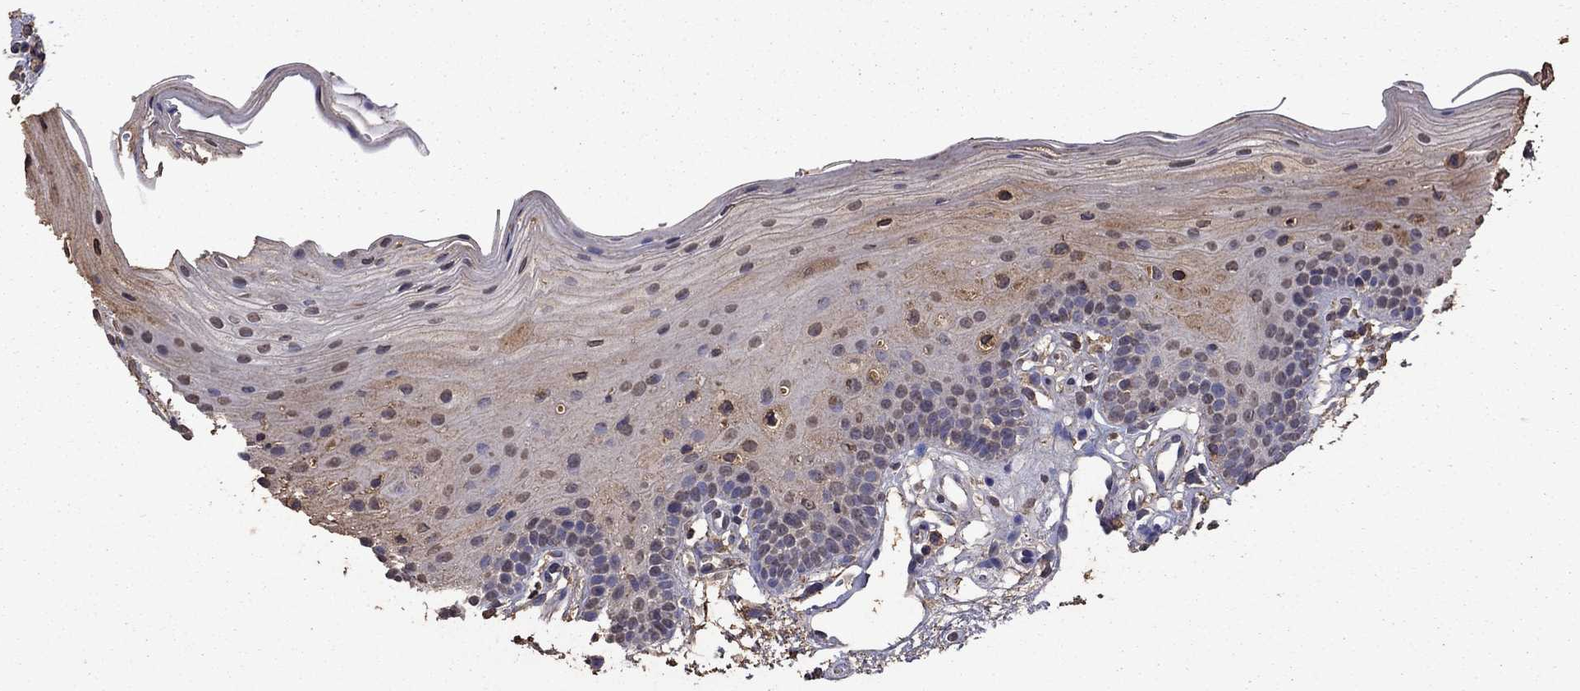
{"staining": {"intensity": "weak", "quantity": "<25%", "location": "nuclear"}, "tissue": "oral mucosa", "cell_type": "Squamous epithelial cells", "image_type": "normal", "snomed": [{"axis": "morphology", "description": "Normal tissue, NOS"}, {"axis": "topography", "description": "Oral tissue"}, {"axis": "topography", "description": "Tounge, NOS"}], "caption": "This micrograph is of benign oral mucosa stained with immunohistochemistry to label a protein in brown with the nuclei are counter-stained blue. There is no expression in squamous epithelial cells. (DAB immunohistochemistry (IHC) visualized using brightfield microscopy, high magnification).", "gene": "SERPINA5", "patient": {"sex": "female", "age": 83}}